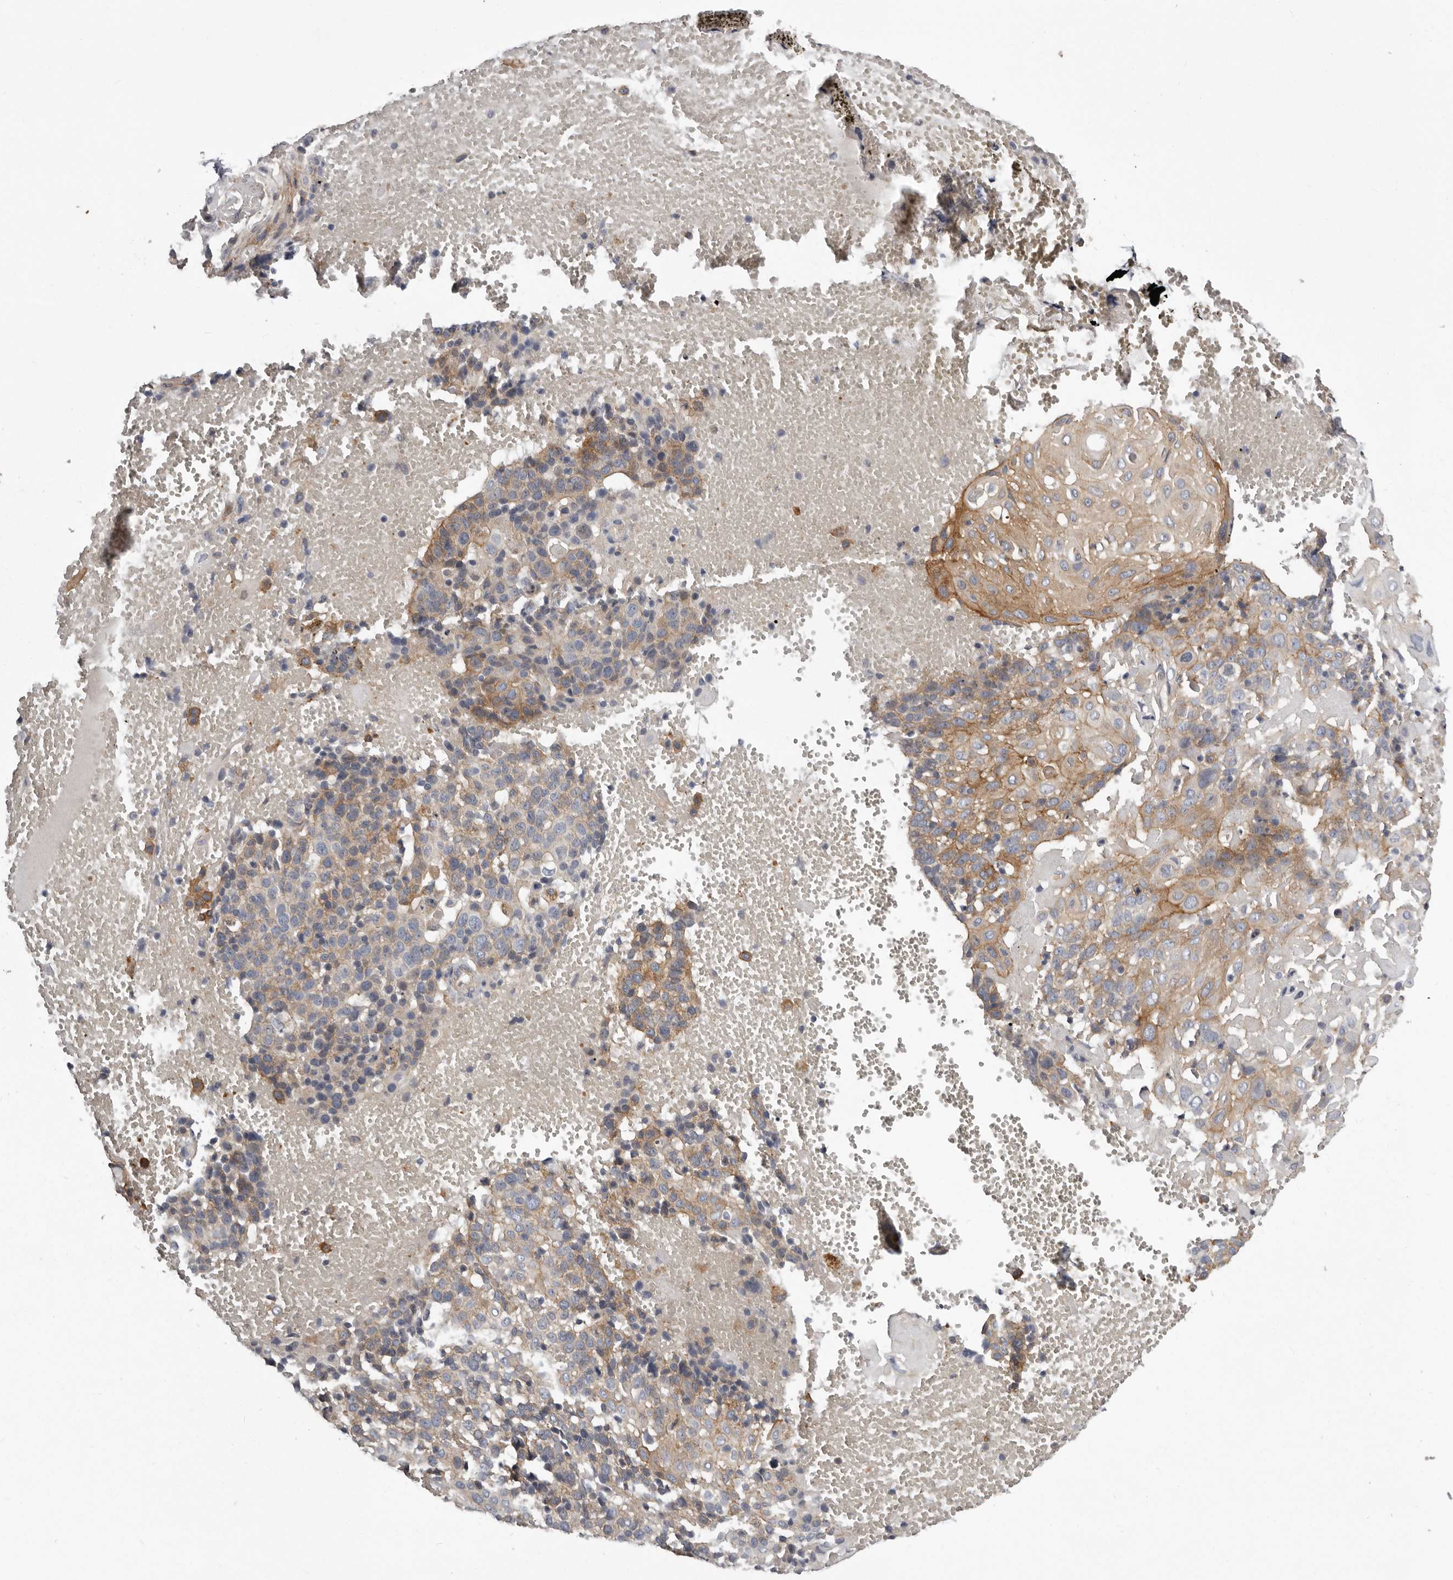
{"staining": {"intensity": "moderate", "quantity": ">75%", "location": "cytoplasmic/membranous"}, "tissue": "cervical cancer", "cell_type": "Tumor cells", "image_type": "cancer", "snomed": [{"axis": "morphology", "description": "Squamous cell carcinoma, NOS"}, {"axis": "topography", "description": "Cervix"}], "caption": "Immunohistochemistry (IHC) of cervical squamous cell carcinoma displays medium levels of moderate cytoplasmic/membranous positivity in about >75% of tumor cells. Ihc stains the protein in brown and the nuclei are stained blue.", "gene": "ENAH", "patient": {"sex": "female", "age": 74}}